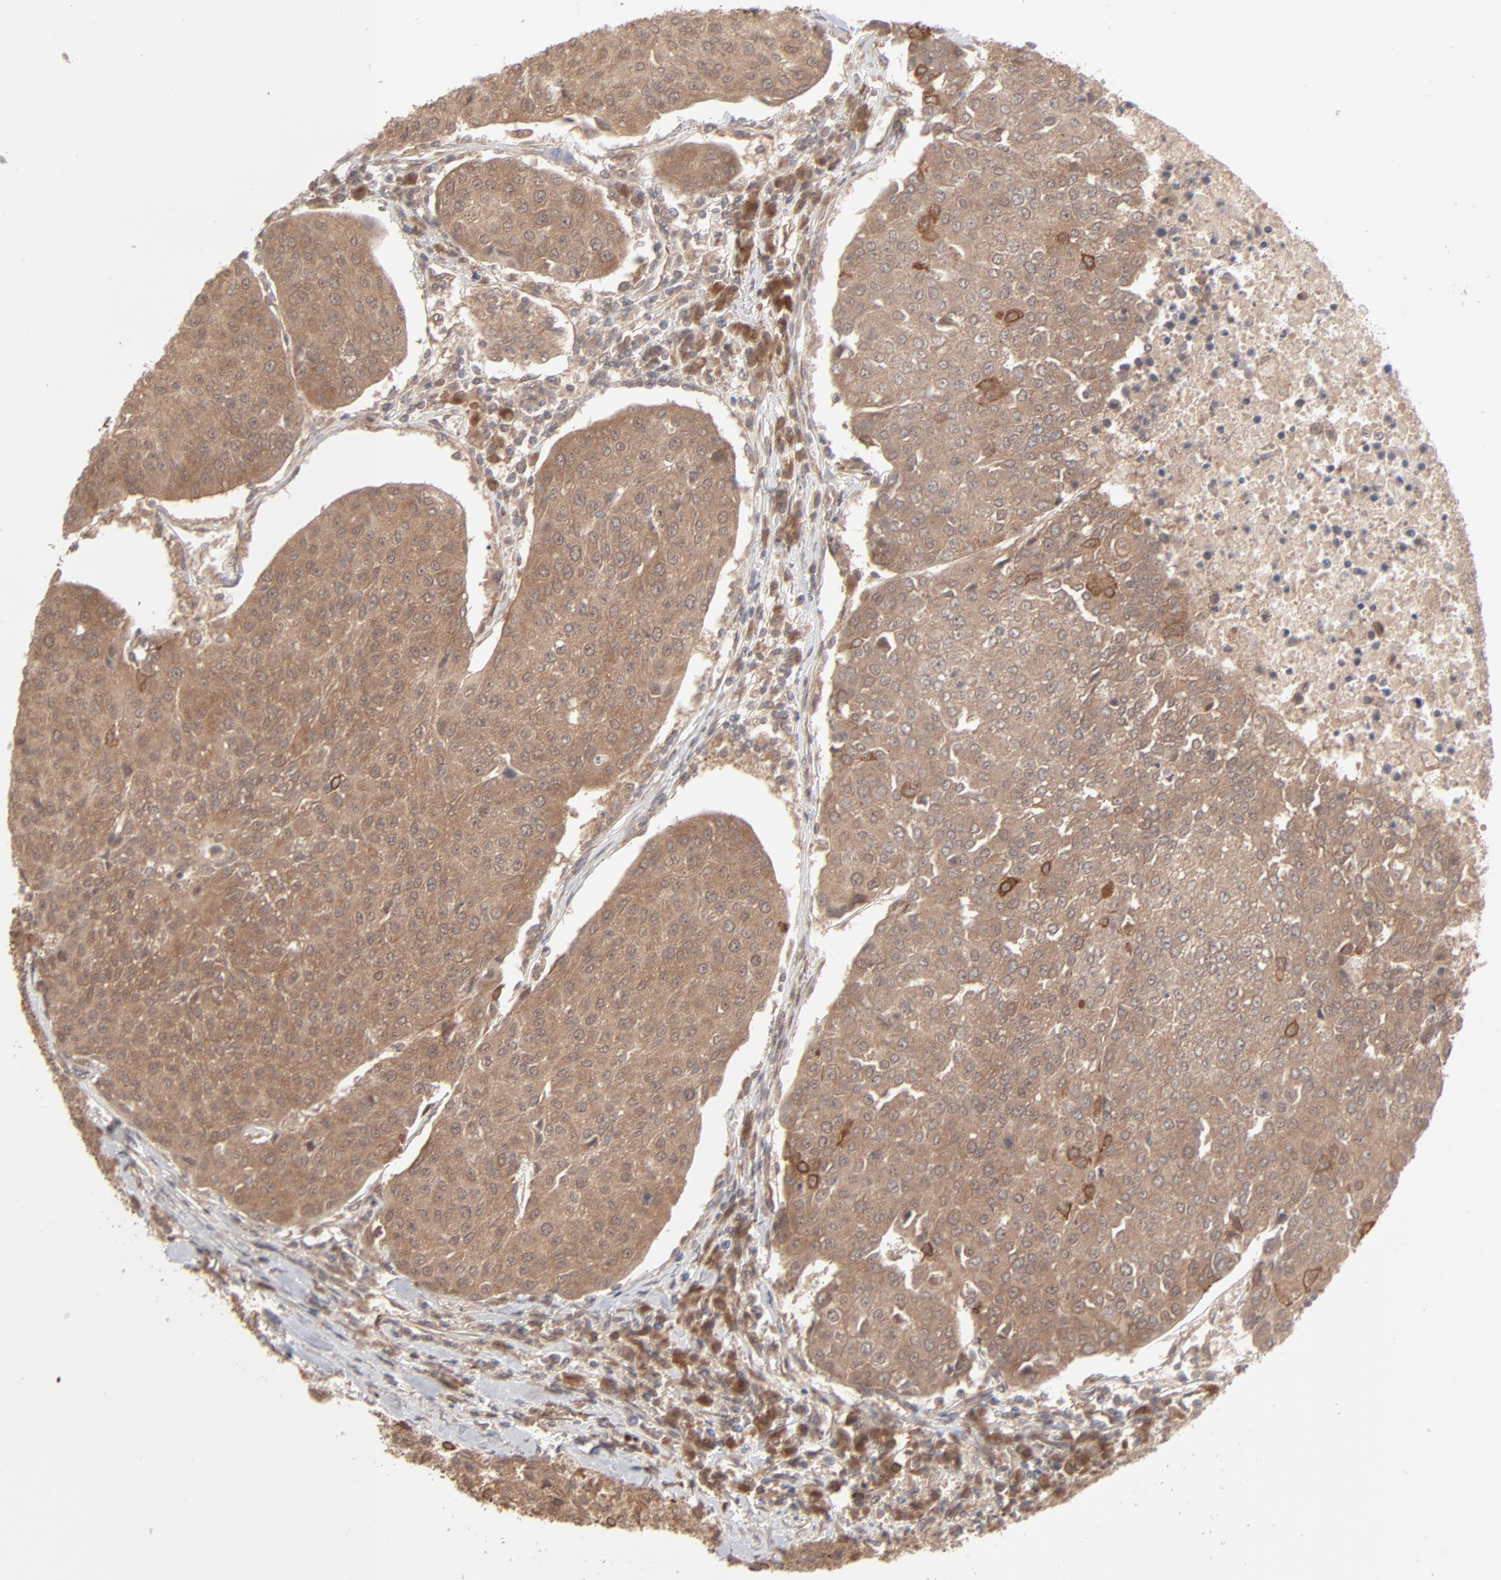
{"staining": {"intensity": "moderate", "quantity": ">75%", "location": "cytoplasmic/membranous"}, "tissue": "urothelial cancer", "cell_type": "Tumor cells", "image_type": "cancer", "snomed": [{"axis": "morphology", "description": "Urothelial carcinoma, High grade"}, {"axis": "topography", "description": "Urinary bladder"}], "caption": "The photomicrograph exhibits a brown stain indicating the presence of a protein in the cytoplasmic/membranous of tumor cells in high-grade urothelial carcinoma. Using DAB (brown) and hematoxylin (blue) stains, captured at high magnification using brightfield microscopy.", "gene": "SCFD1", "patient": {"sex": "female", "age": 85}}